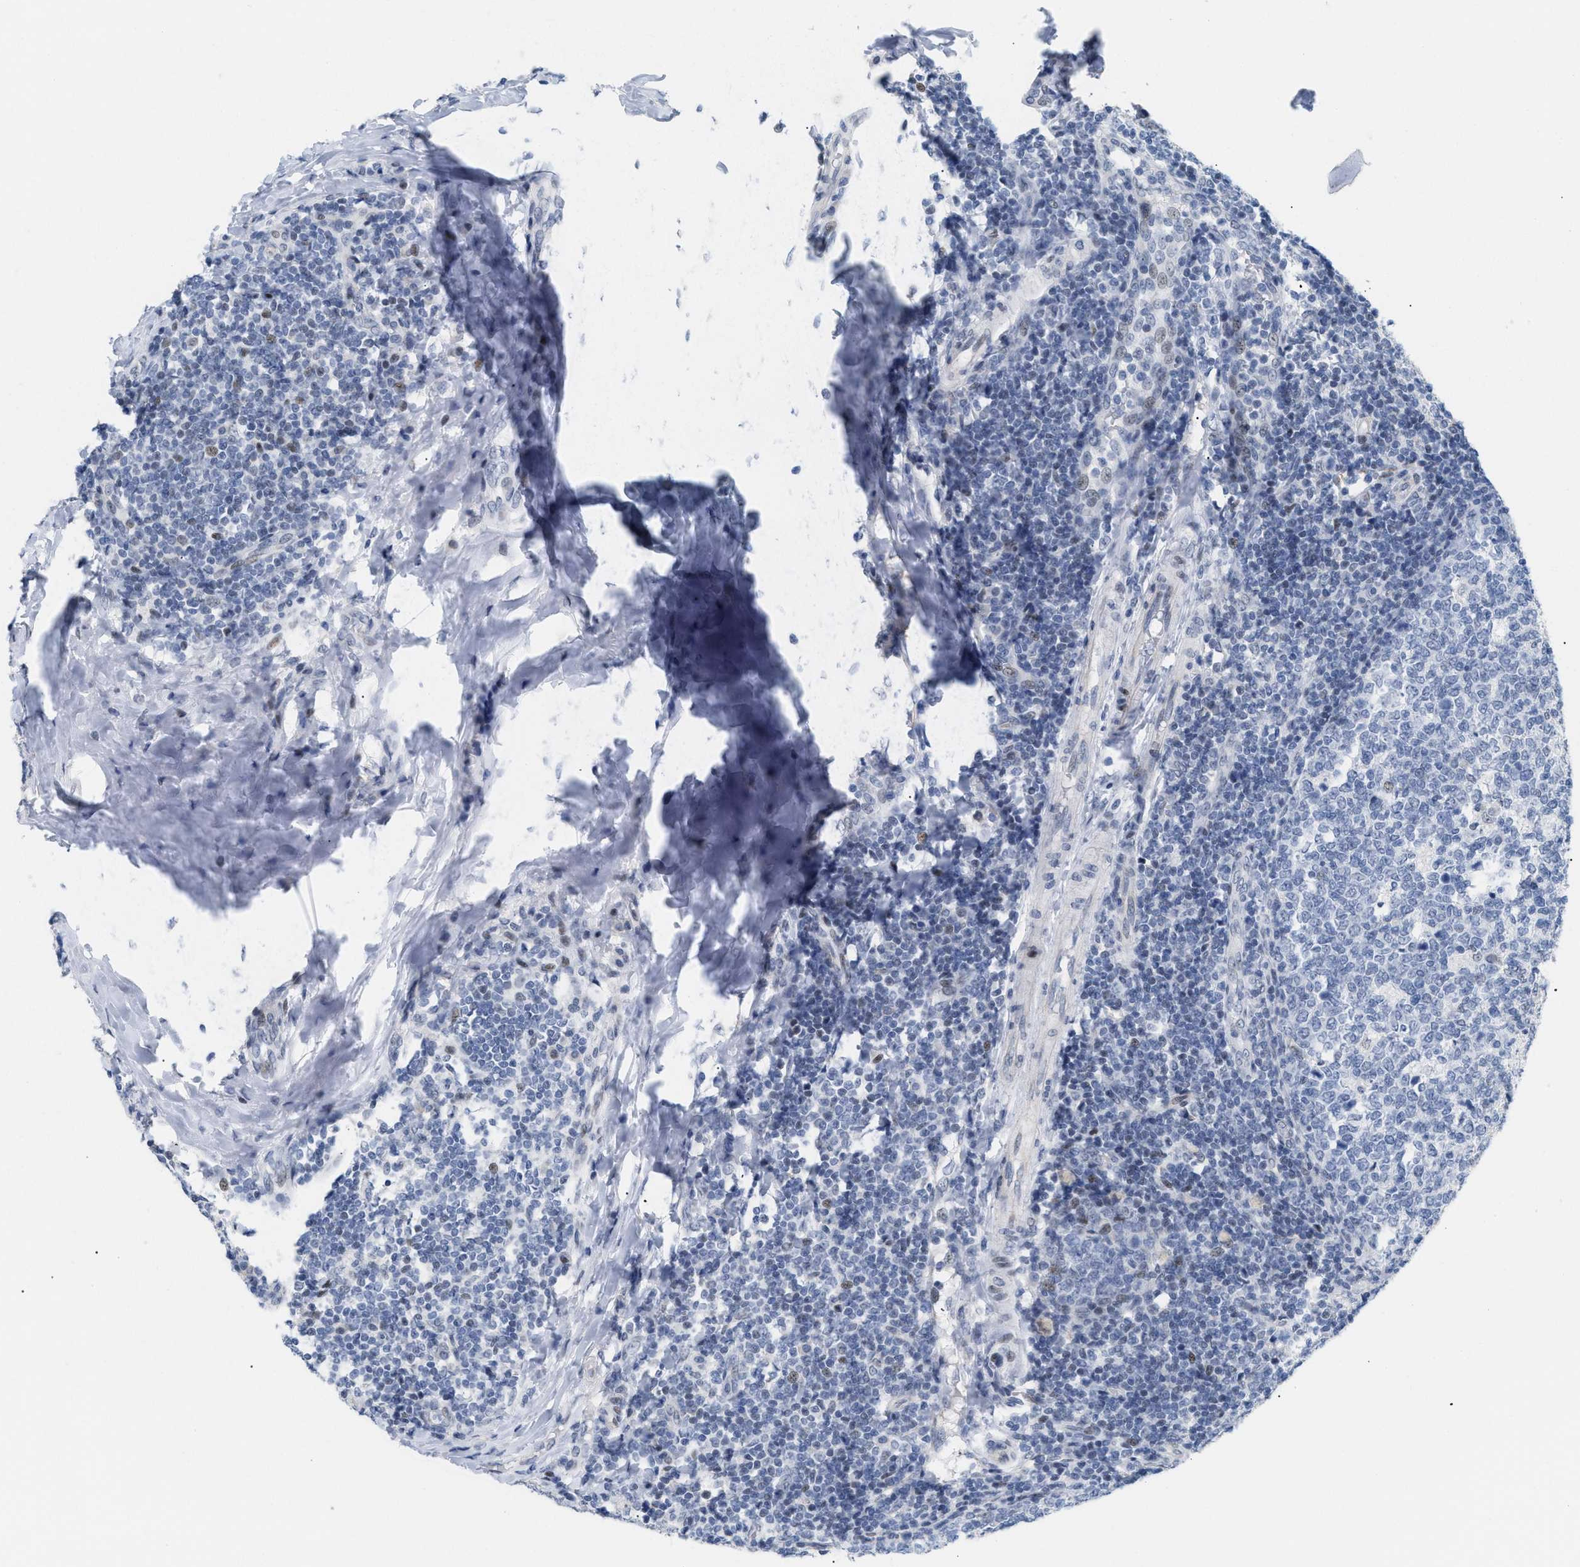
{"staining": {"intensity": "negative", "quantity": "none", "location": "none"}, "tissue": "tonsil", "cell_type": "Germinal center cells", "image_type": "normal", "snomed": [{"axis": "morphology", "description": "Normal tissue, NOS"}, {"axis": "topography", "description": "Tonsil"}], "caption": "Immunohistochemistry (IHC) of benign human tonsil shows no positivity in germinal center cells. (DAB (3,3'-diaminobenzidine) IHC, high magnification).", "gene": "PPARD", "patient": {"sex": "female", "age": 19}}